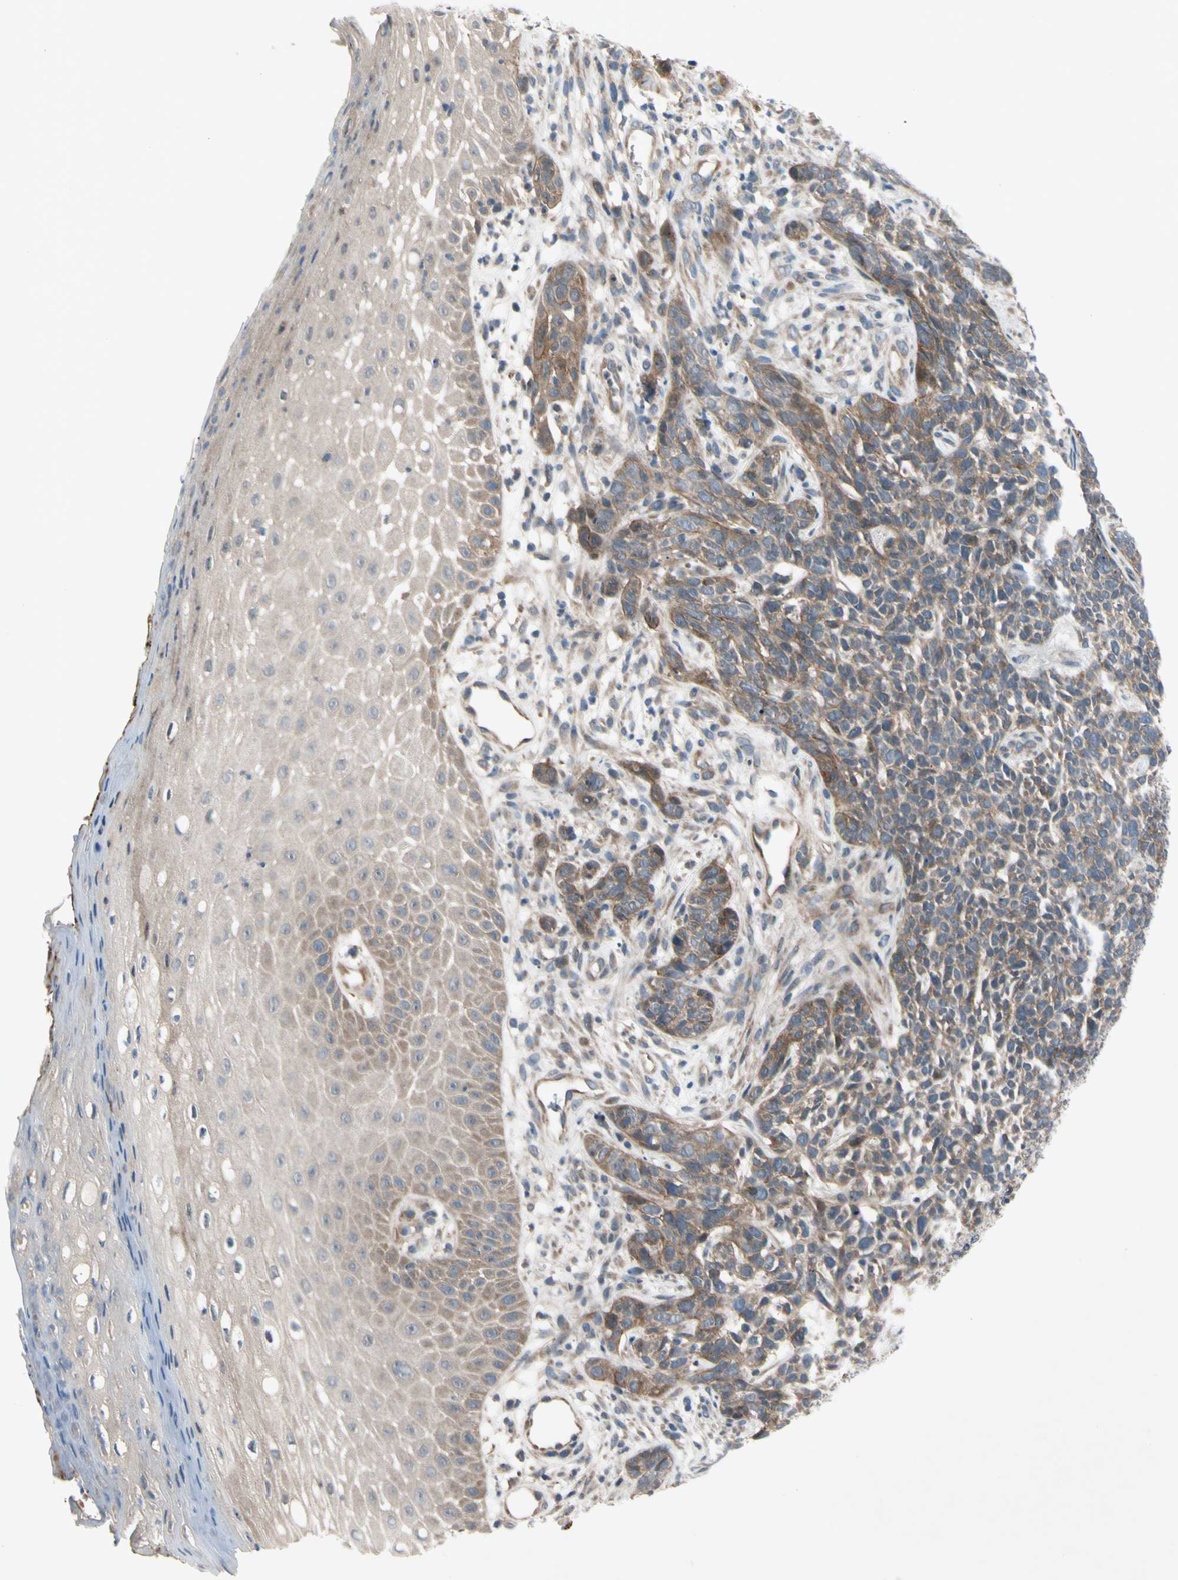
{"staining": {"intensity": "moderate", "quantity": ">75%", "location": "cytoplasmic/membranous"}, "tissue": "skin cancer", "cell_type": "Tumor cells", "image_type": "cancer", "snomed": [{"axis": "morphology", "description": "Basal cell carcinoma"}, {"axis": "topography", "description": "Skin"}], "caption": "Basal cell carcinoma (skin) tissue demonstrates moderate cytoplasmic/membranous positivity in about >75% of tumor cells, visualized by immunohistochemistry. (brown staining indicates protein expression, while blue staining denotes nuclei).", "gene": "SVIL", "patient": {"sex": "female", "age": 84}}